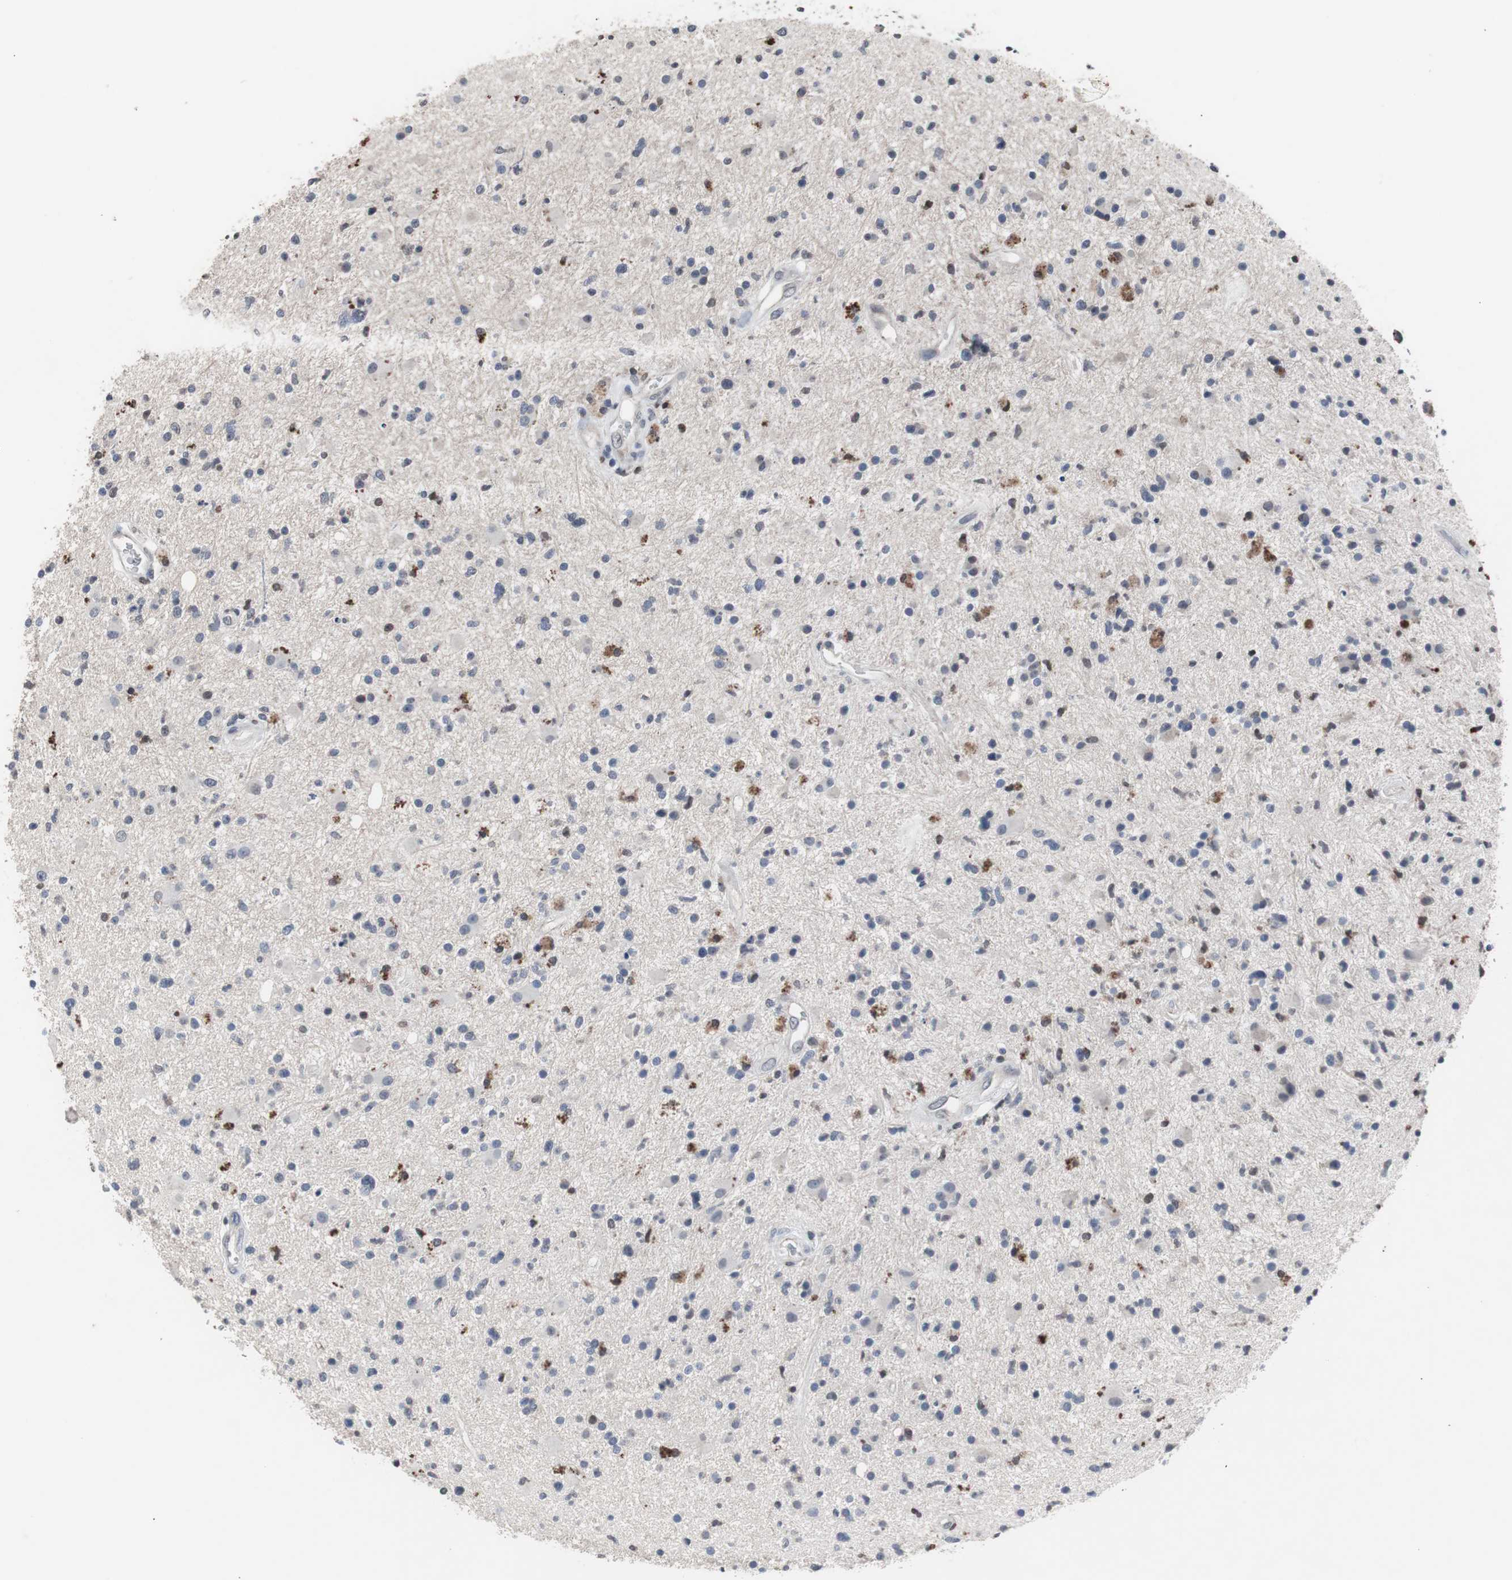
{"staining": {"intensity": "moderate", "quantity": "<25%", "location": "cytoplasmic/membranous,nuclear"}, "tissue": "glioma", "cell_type": "Tumor cells", "image_type": "cancer", "snomed": [{"axis": "morphology", "description": "Glioma, malignant, High grade"}, {"axis": "topography", "description": "Brain"}], "caption": "DAB immunohistochemical staining of glioma demonstrates moderate cytoplasmic/membranous and nuclear protein positivity in about <25% of tumor cells. The staining is performed using DAB brown chromogen to label protein expression. The nuclei are counter-stained blue using hematoxylin.", "gene": "RBM47", "patient": {"sex": "male", "age": 33}}